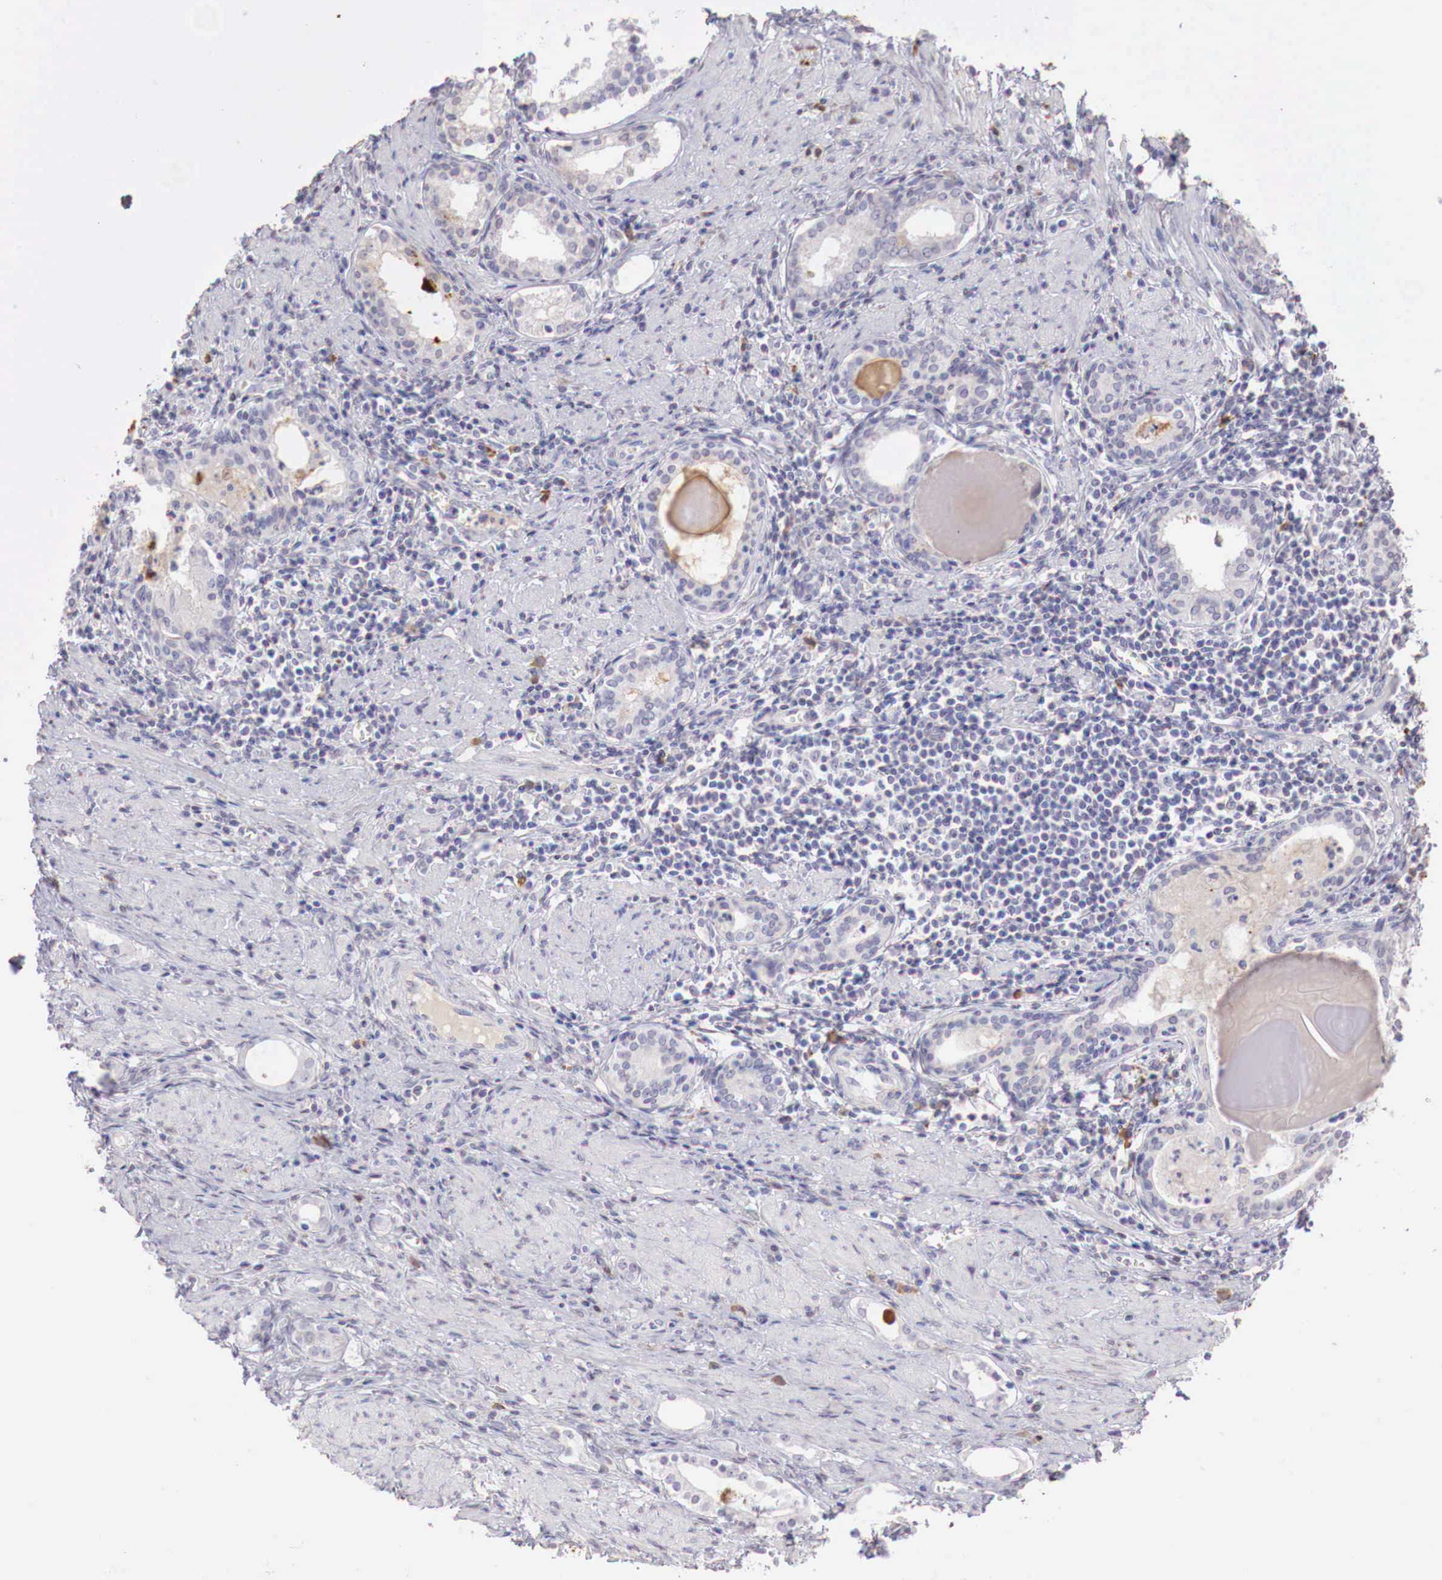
{"staining": {"intensity": "weak", "quantity": "<25%", "location": "cytoplasmic/membranous"}, "tissue": "prostate cancer", "cell_type": "Tumor cells", "image_type": "cancer", "snomed": [{"axis": "morphology", "description": "Adenocarcinoma, Medium grade"}, {"axis": "topography", "description": "Prostate"}], "caption": "The immunohistochemistry image has no significant positivity in tumor cells of adenocarcinoma (medium-grade) (prostate) tissue.", "gene": "XPNPEP2", "patient": {"sex": "male", "age": 73}}